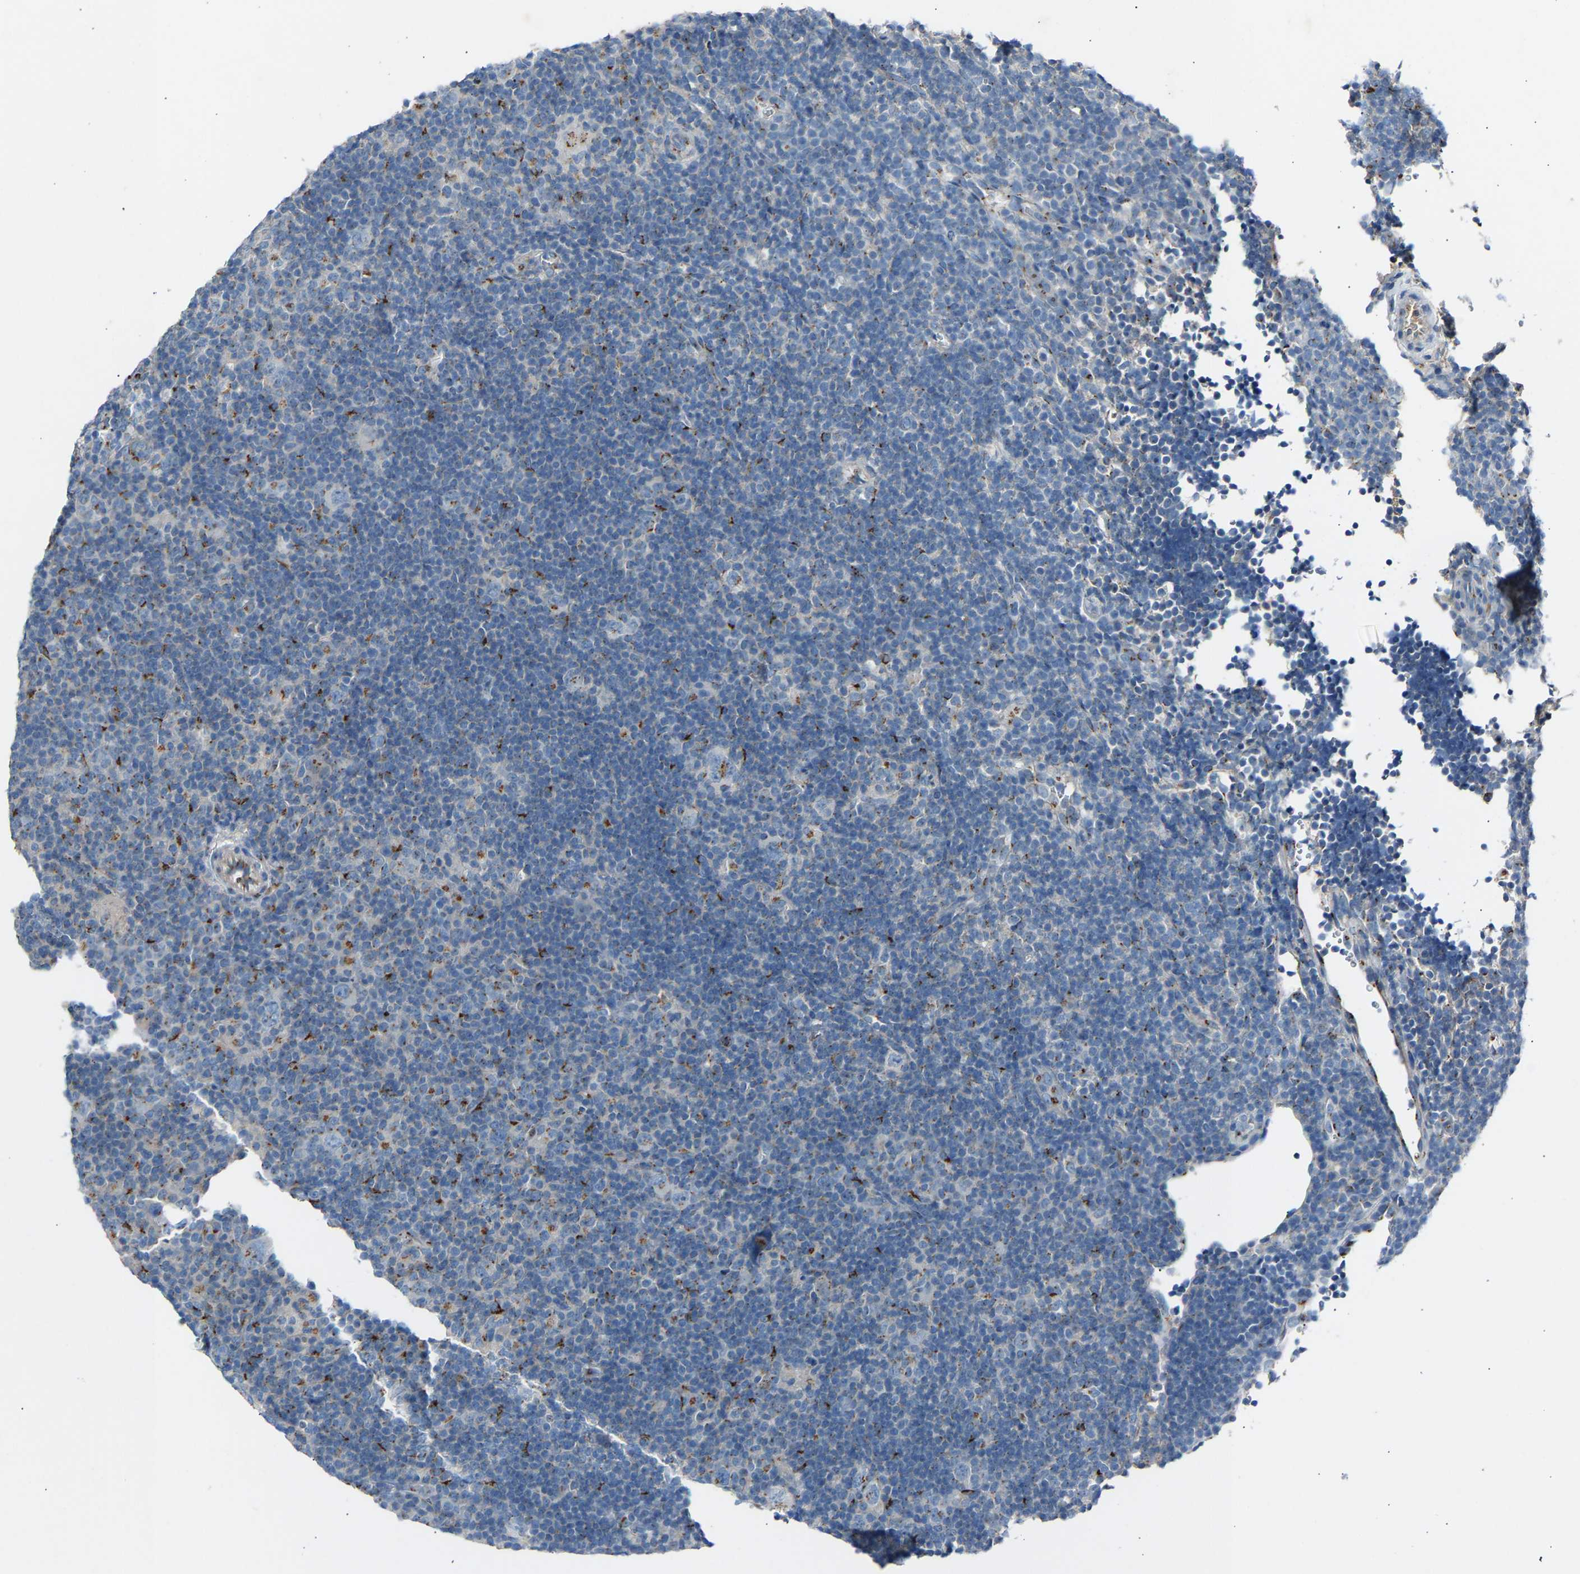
{"staining": {"intensity": "weak", "quantity": "<25%", "location": "cytoplasmic/membranous"}, "tissue": "lymphoma", "cell_type": "Tumor cells", "image_type": "cancer", "snomed": [{"axis": "morphology", "description": "Hodgkin's disease, NOS"}, {"axis": "topography", "description": "Lymph node"}], "caption": "DAB (3,3'-diaminobenzidine) immunohistochemical staining of lymphoma shows no significant staining in tumor cells.", "gene": "CYREN", "patient": {"sex": "female", "age": 57}}